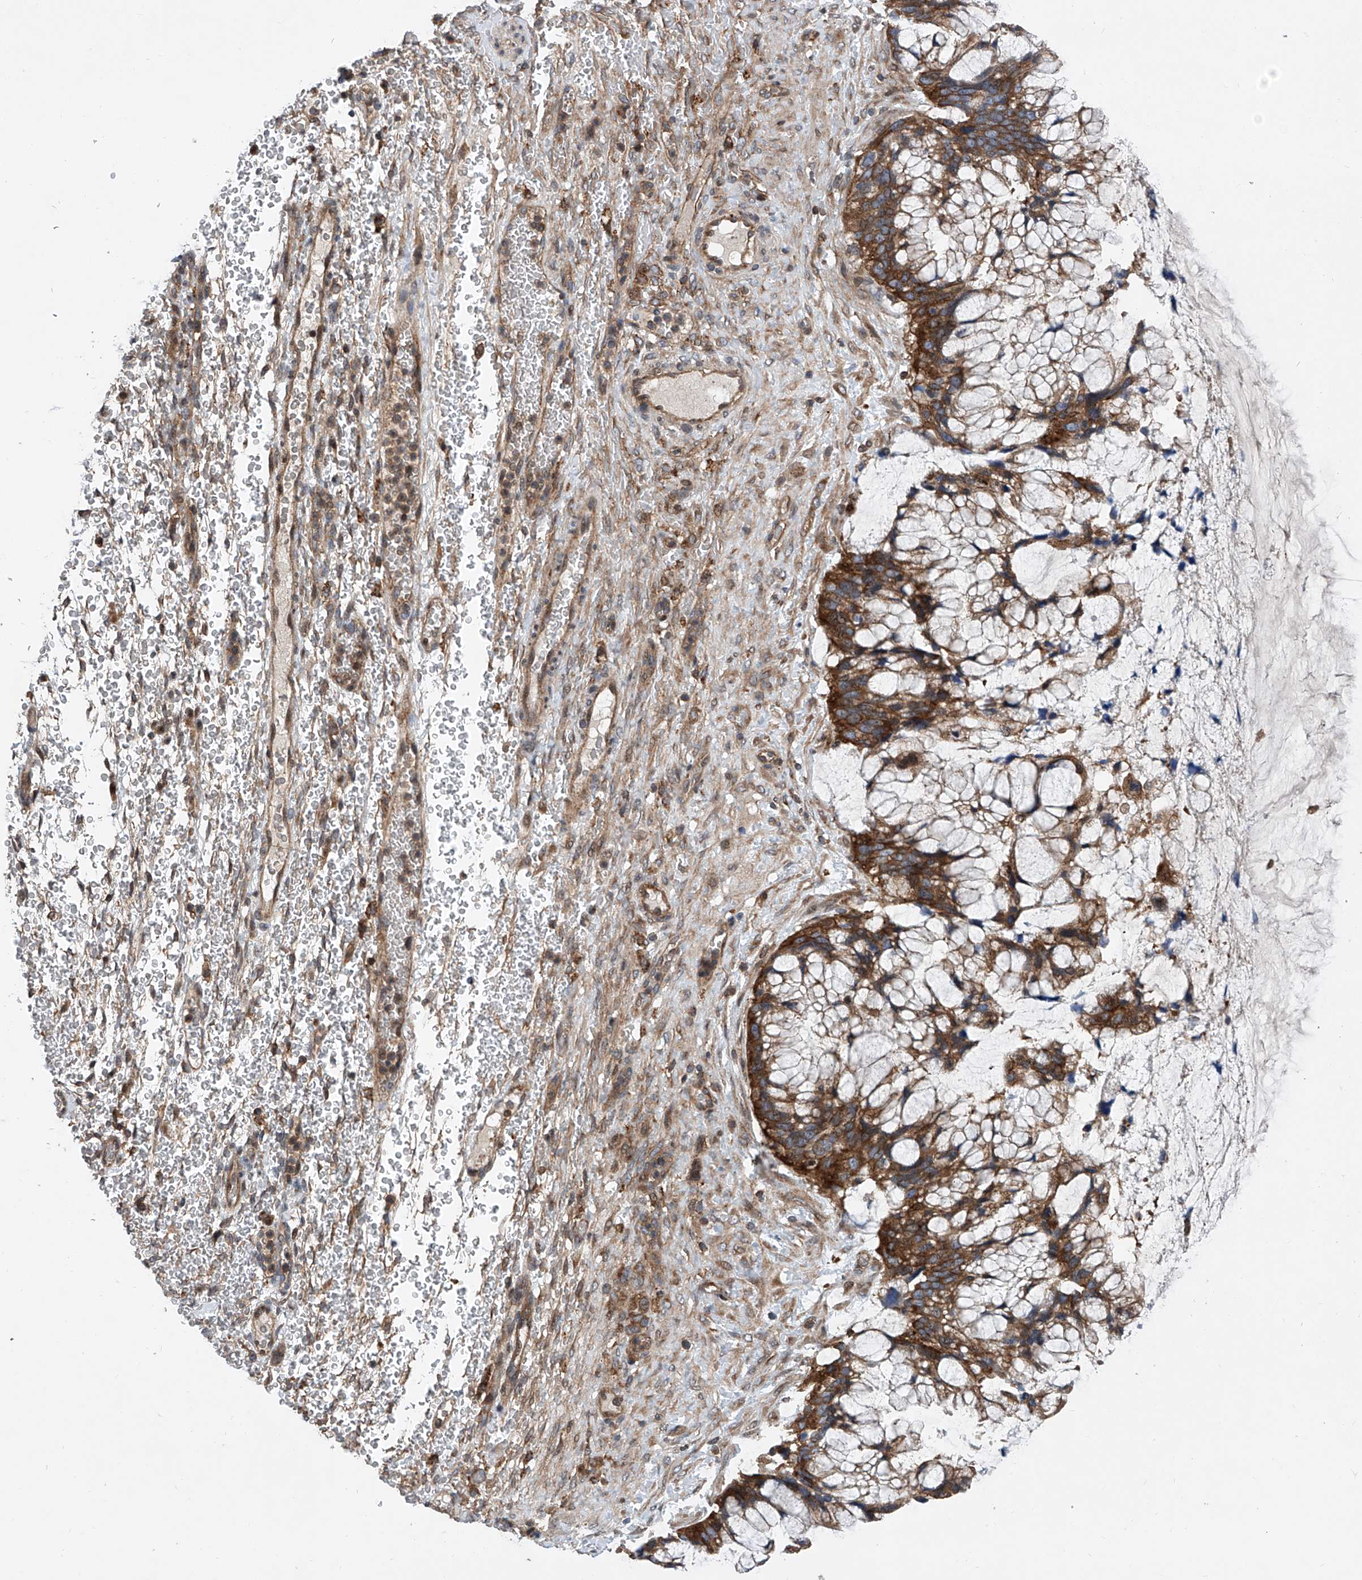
{"staining": {"intensity": "strong", "quantity": ">75%", "location": "cytoplasmic/membranous"}, "tissue": "ovarian cancer", "cell_type": "Tumor cells", "image_type": "cancer", "snomed": [{"axis": "morphology", "description": "Cystadenocarcinoma, mucinous, NOS"}, {"axis": "topography", "description": "Ovary"}], "caption": "A micrograph showing strong cytoplasmic/membranous positivity in about >75% of tumor cells in ovarian cancer (mucinous cystadenocarcinoma), as visualized by brown immunohistochemical staining.", "gene": "SMAP1", "patient": {"sex": "female", "age": 37}}